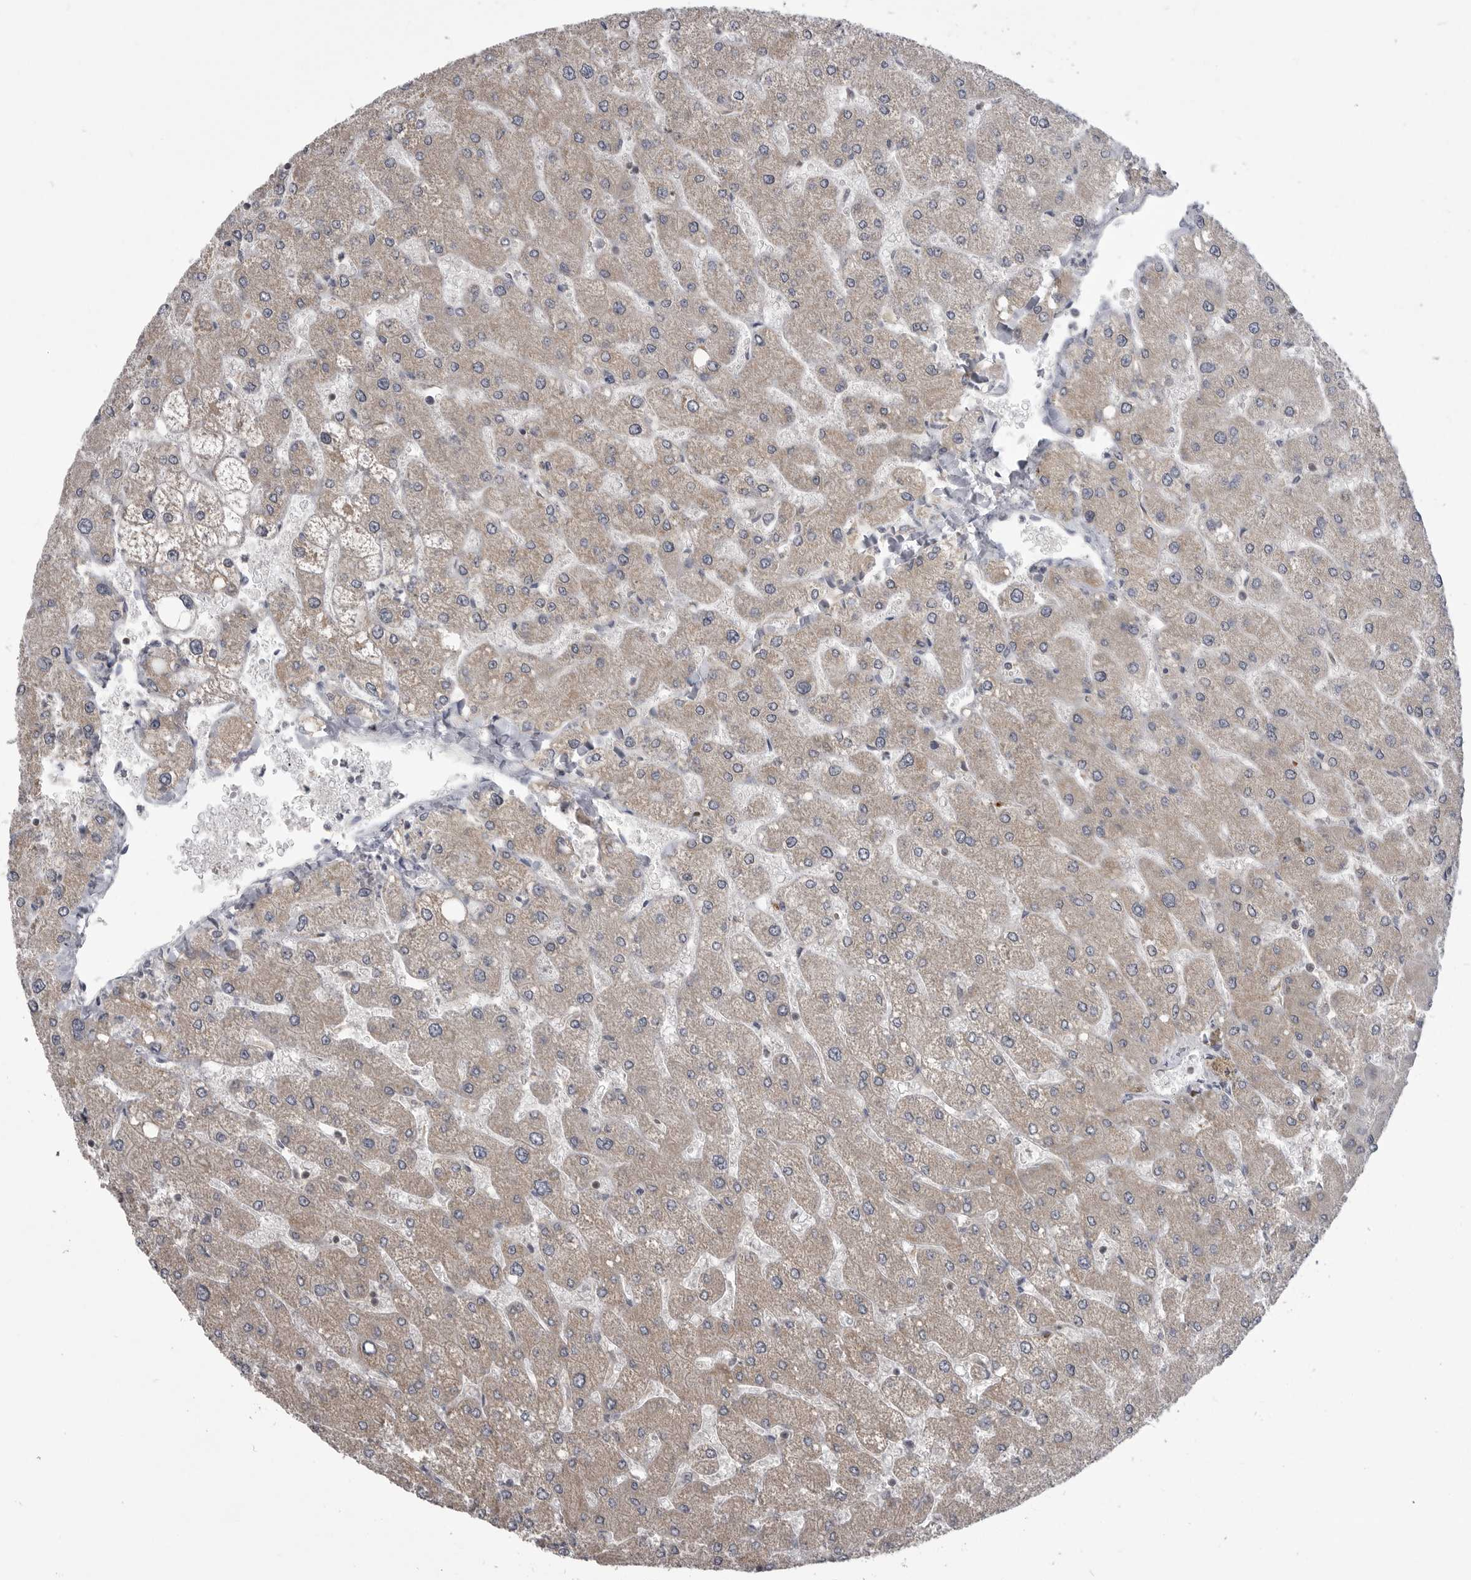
{"staining": {"intensity": "moderate", "quantity": ">75%", "location": "cytoplasmic/membranous,nuclear"}, "tissue": "liver", "cell_type": "Cholangiocytes", "image_type": "normal", "snomed": [{"axis": "morphology", "description": "Normal tissue, NOS"}, {"axis": "topography", "description": "Liver"}], "caption": "The micrograph reveals a brown stain indicating the presence of a protein in the cytoplasmic/membranous,nuclear of cholangiocytes in liver. (Stains: DAB in brown, nuclei in blue, Microscopy: brightfield microscopy at high magnification).", "gene": "MAPK13", "patient": {"sex": "male", "age": 55}}